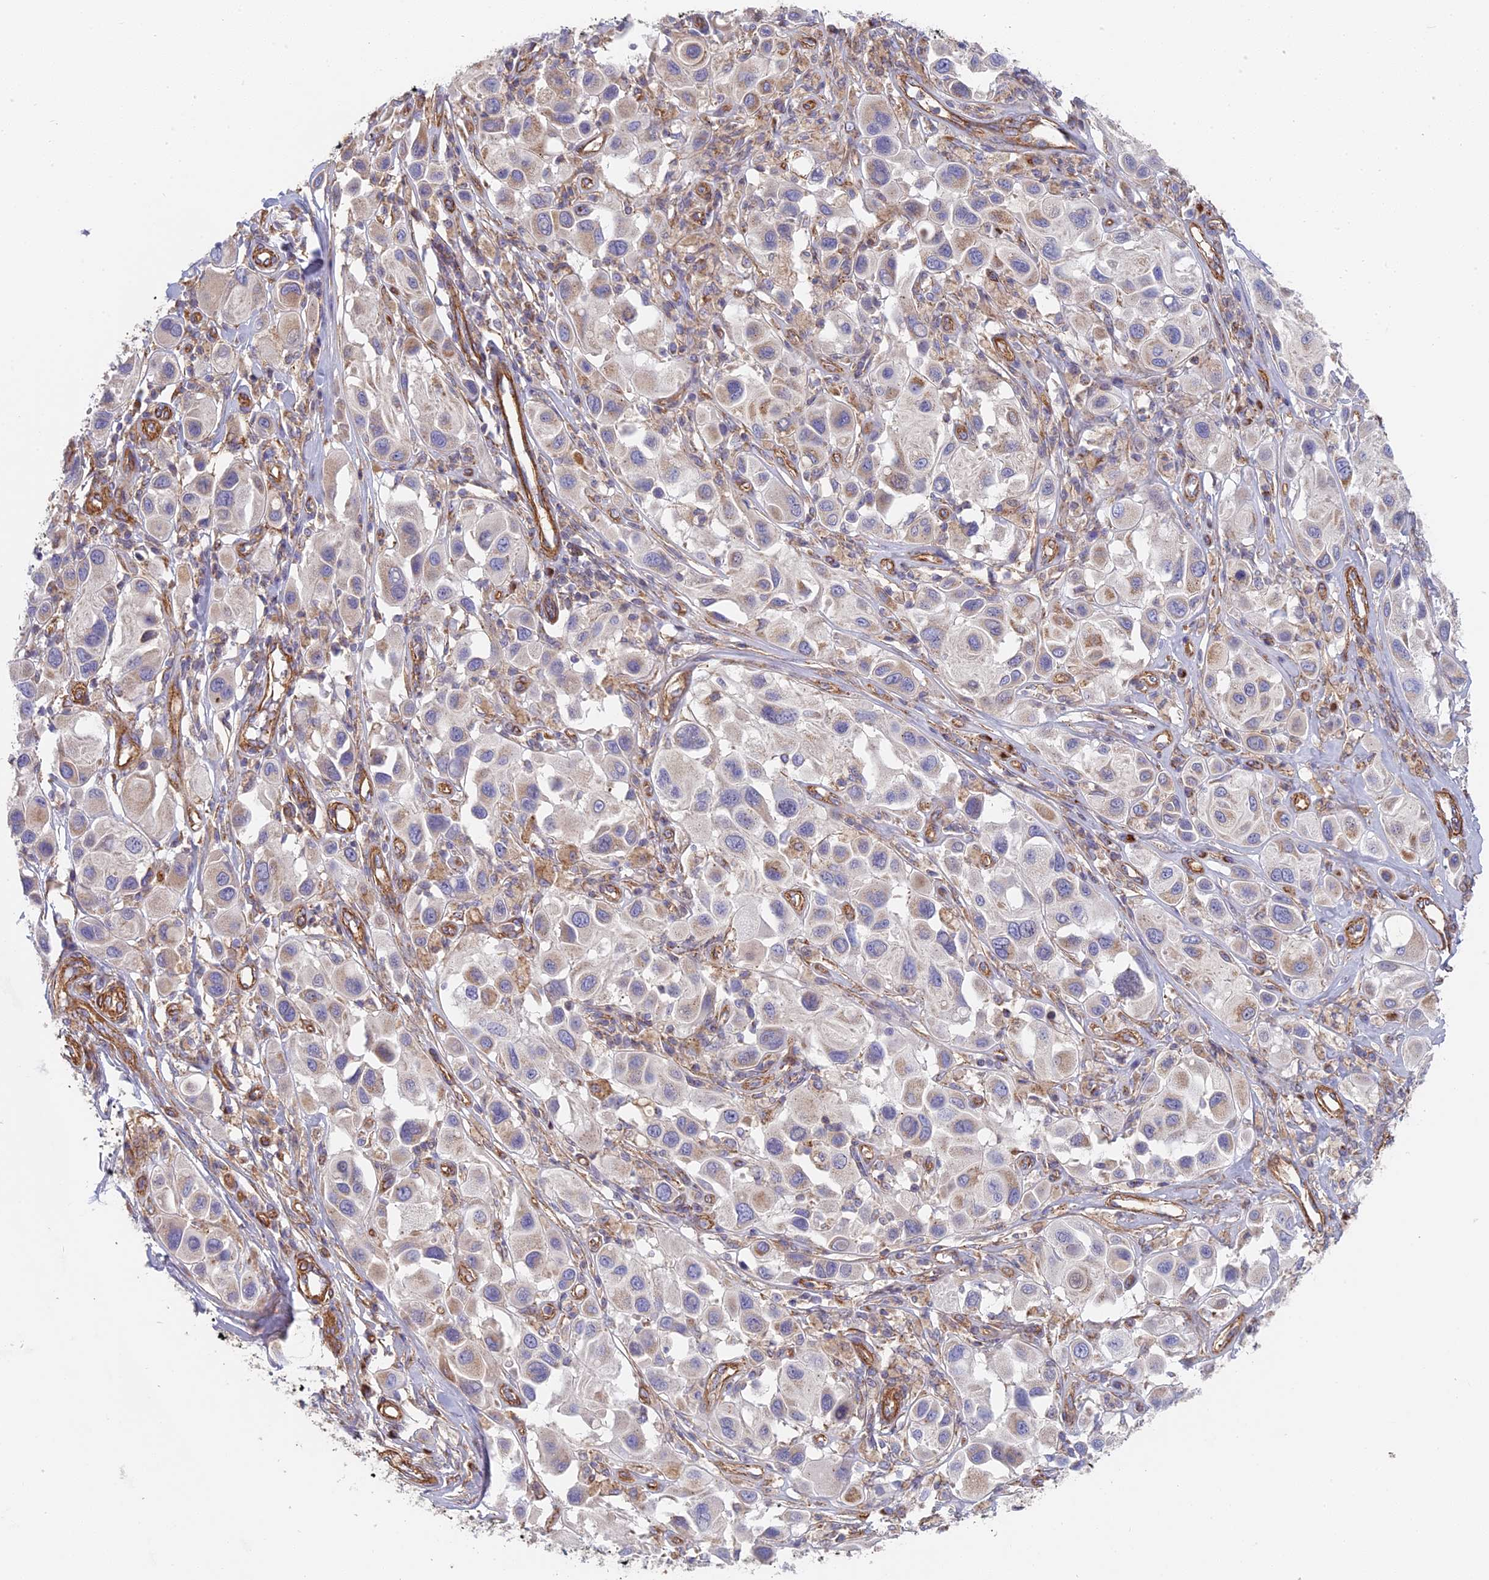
{"staining": {"intensity": "negative", "quantity": "none", "location": "none"}, "tissue": "melanoma", "cell_type": "Tumor cells", "image_type": "cancer", "snomed": [{"axis": "morphology", "description": "Malignant melanoma, Metastatic site"}, {"axis": "topography", "description": "Skin"}], "caption": "Immunohistochemistry image of human malignant melanoma (metastatic site) stained for a protein (brown), which demonstrates no expression in tumor cells. (DAB (3,3'-diaminobenzidine) IHC, high magnification).", "gene": "DDA1", "patient": {"sex": "male", "age": 41}}